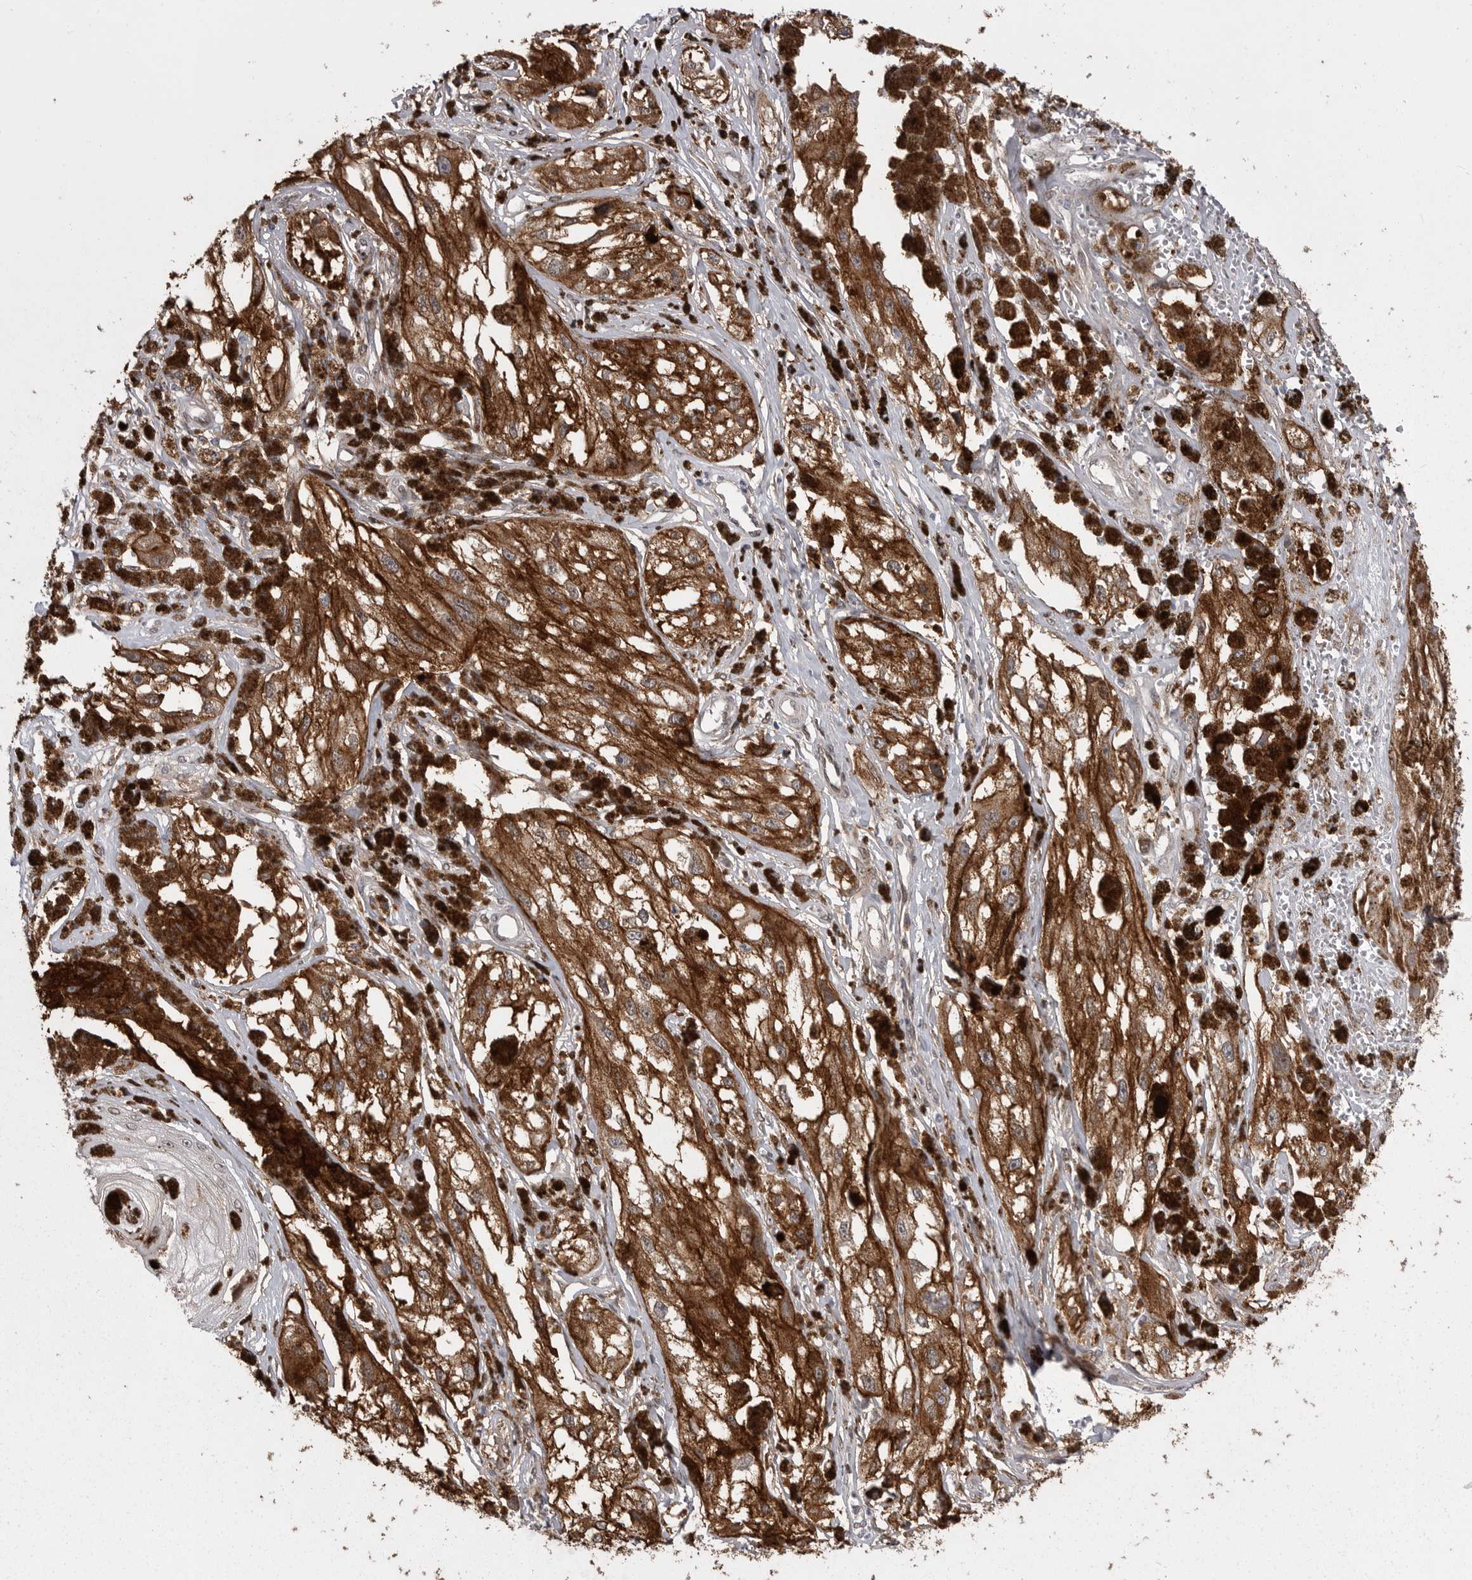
{"staining": {"intensity": "moderate", "quantity": ">75%", "location": "cytoplasmic/membranous"}, "tissue": "melanoma", "cell_type": "Tumor cells", "image_type": "cancer", "snomed": [{"axis": "morphology", "description": "Malignant melanoma, NOS"}, {"axis": "topography", "description": "Skin"}], "caption": "IHC (DAB) staining of malignant melanoma shows moderate cytoplasmic/membranous protein staining in about >75% of tumor cells.", "gene": "ABL1", "patient": {"sex": "male", "age": 88}}